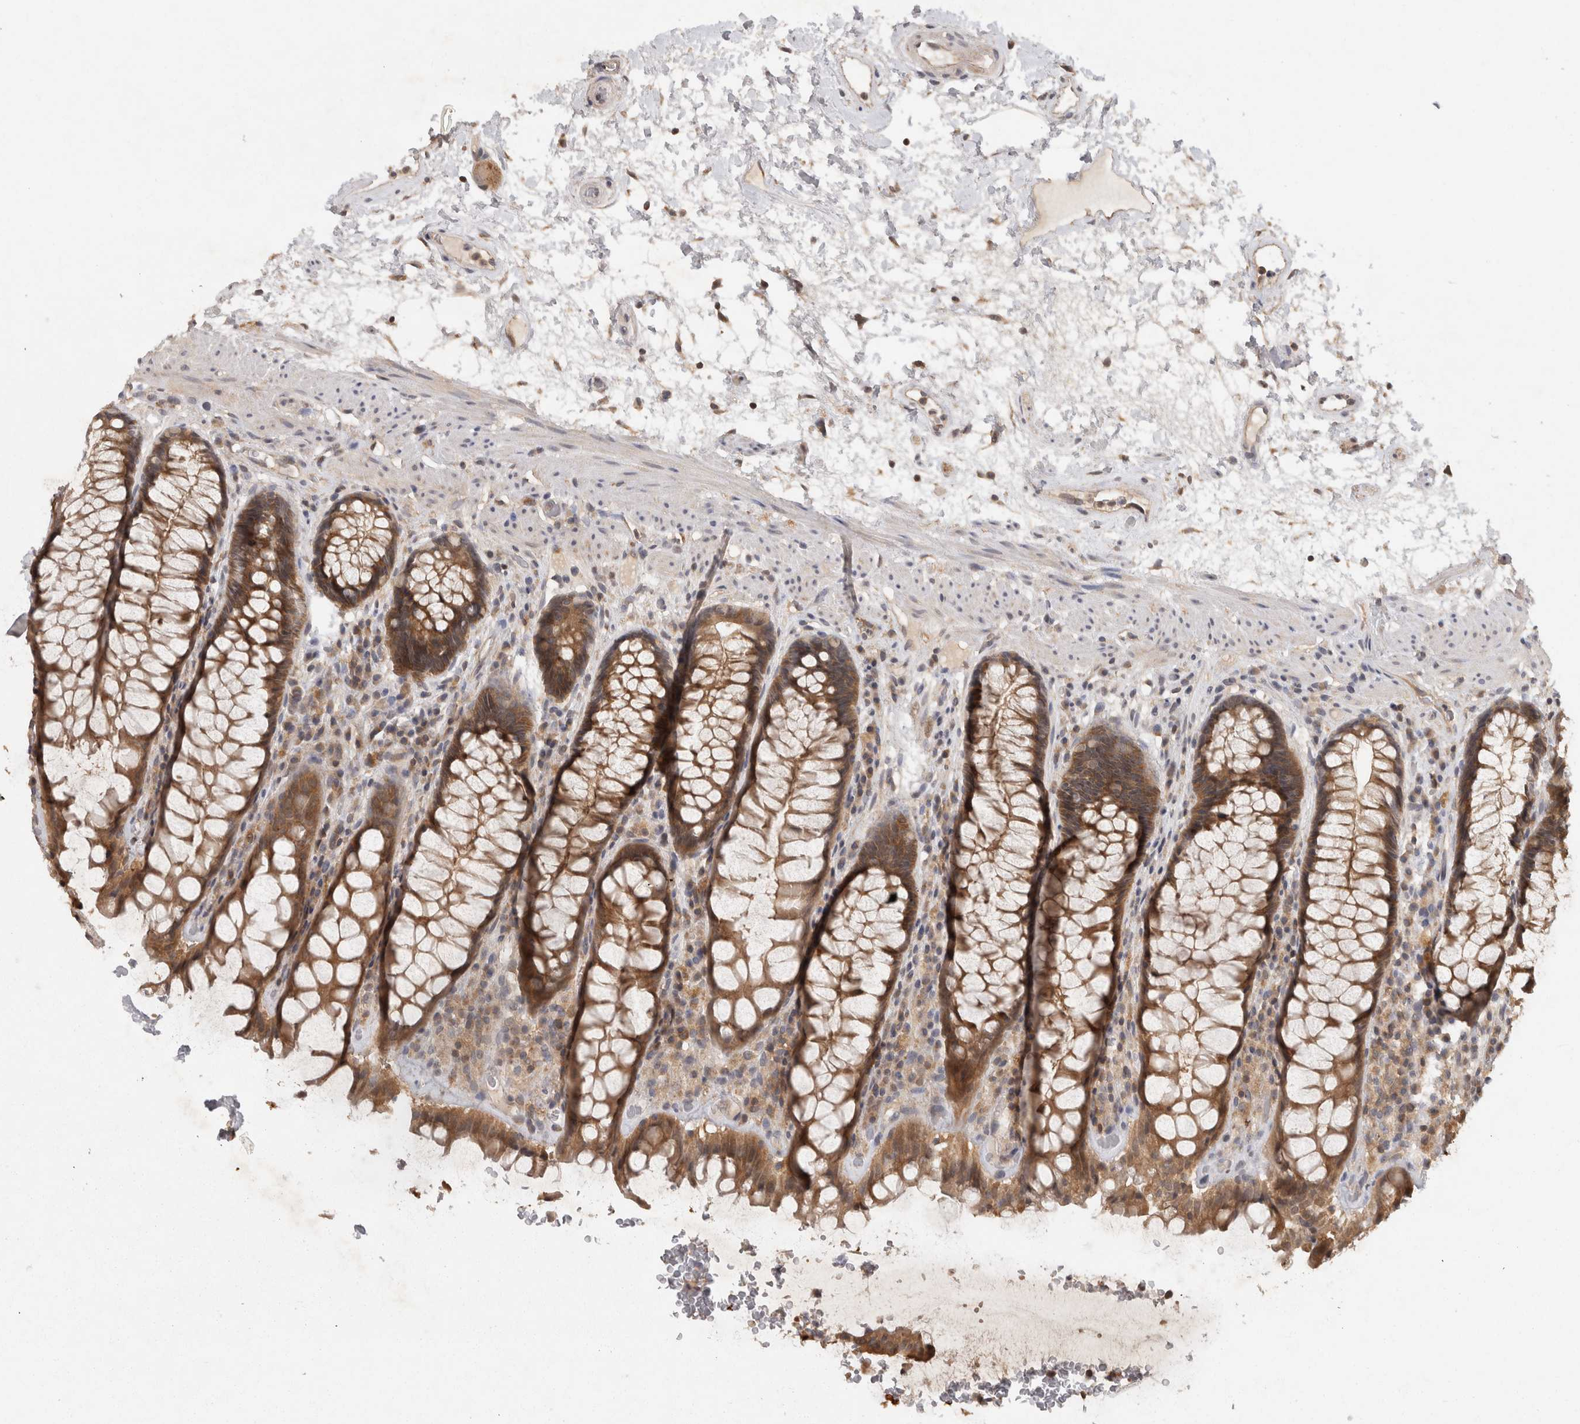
{"staining": {"intensity": "moderate", "quantity": ">75%", "location": "cytoplasmic/membranous"}, "tissue": "rectum", "cell_type": "Glandular cells", "image_type": "normal", "snomed": [{"axis": "morphology", "description": "Normal tissue, NOS"}, {"axis": "topography", "description": "Rectum"}], "caption": "Protein expression analysis of unremarkable human rectum reveals moderate cytoplasmic/membranous staining in about >75% of glandular cells. (DAB (3,3'-diaminobenzidine) = brown stain, brightfield microscopy at high magnification).", "gene": "ACAT2", "patient": {"sex": "male", "age": 64}}